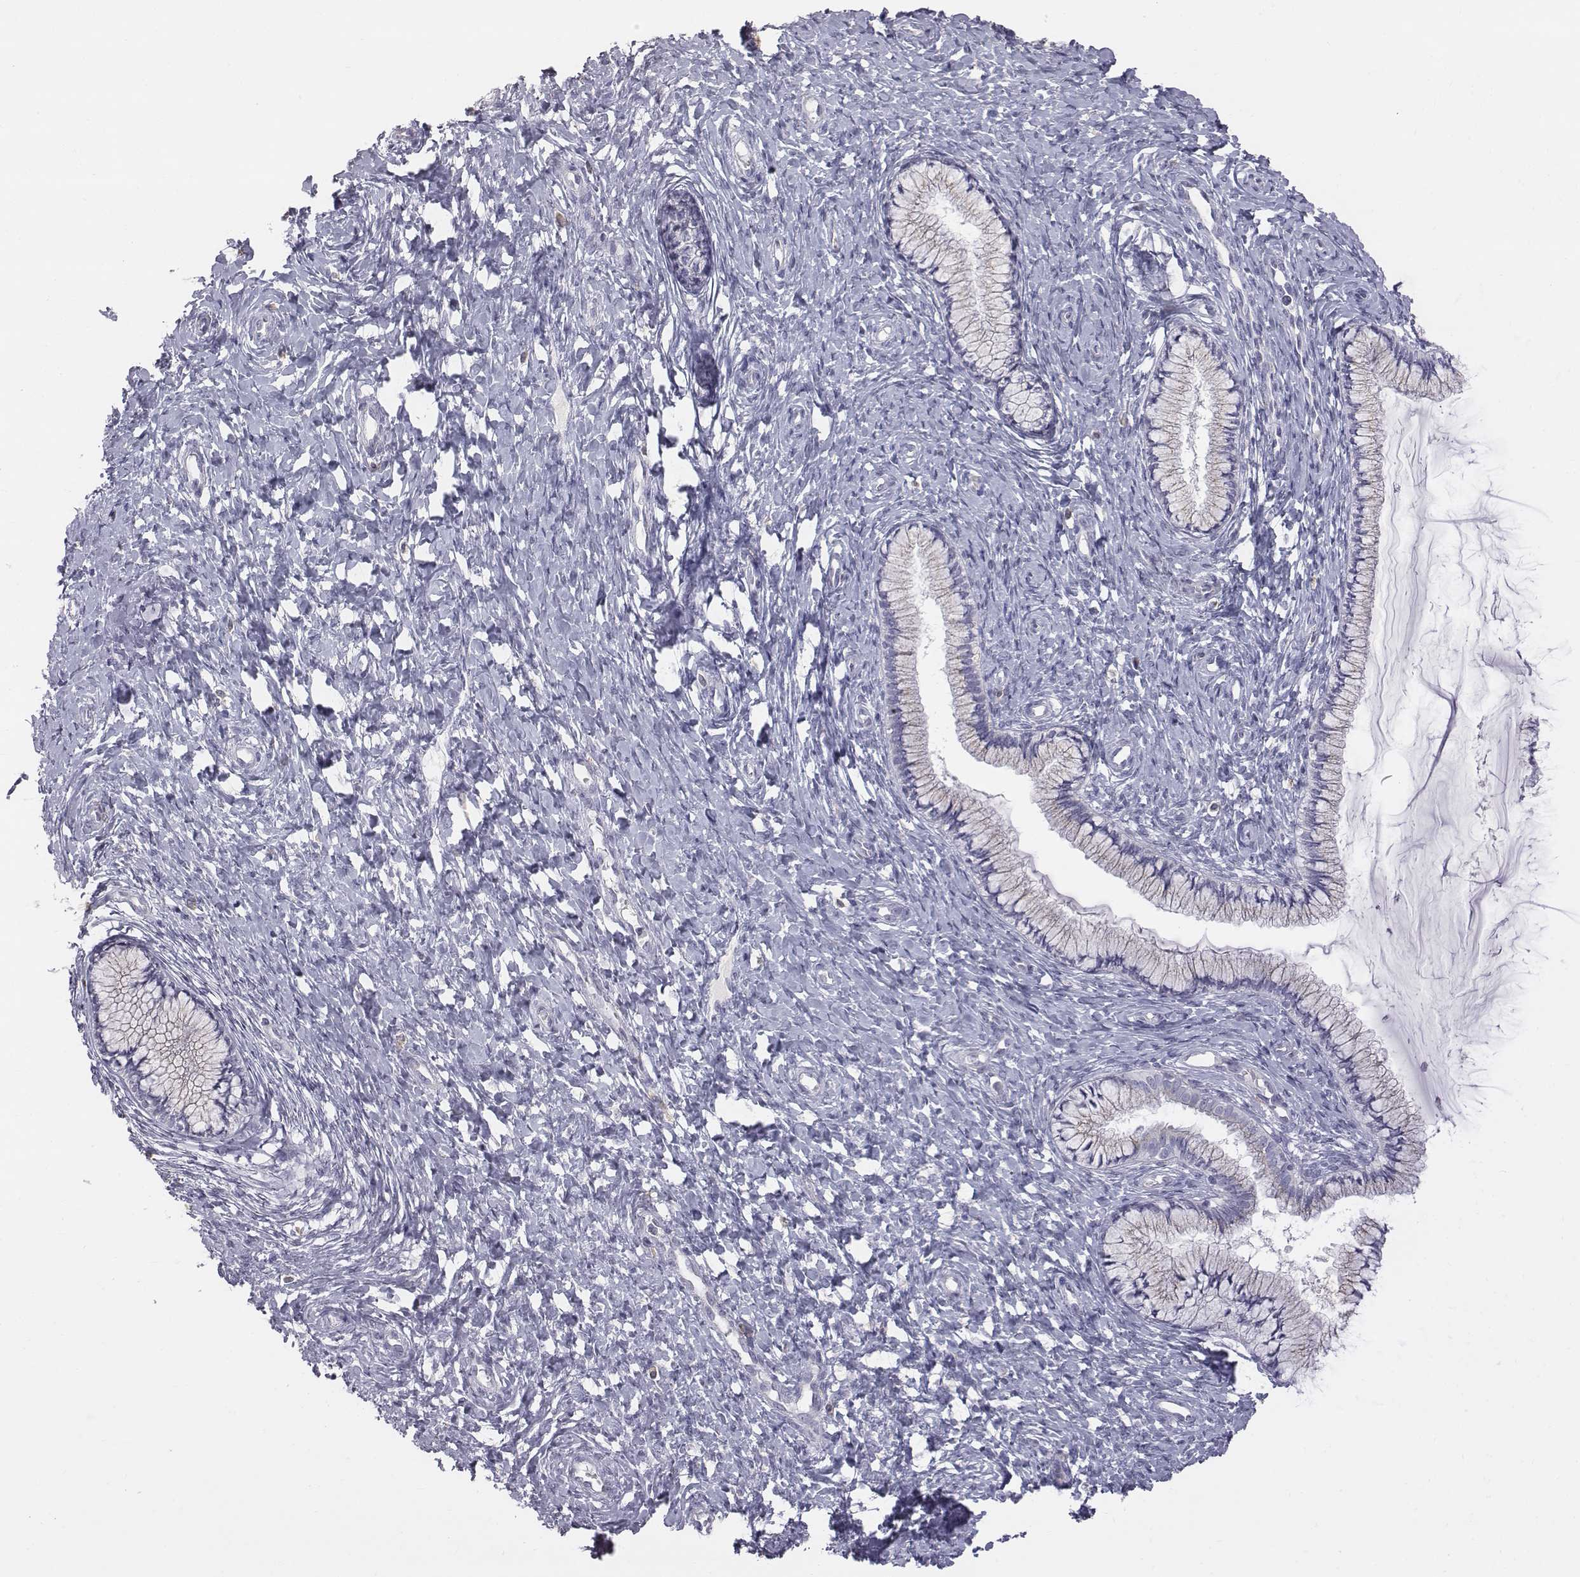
{"staining": {"intensity": "negative", "quantity": "none", "location": "none"}, "tissue": "cervix", "cell_type": "Glandular cells", "image_type": "normal", "snomed": [{"axis": "morphology", "description": "Normal tissue, NOS"}, {"axis": "topography", "description": "Cervix"}], "caption": "This is an immunohistochemistry (IHC) micrograph of normal cervix. There is no positivity in glandular cells.", "gene": "C6orf58", "patient": {"sex": "female", "age": 37}}